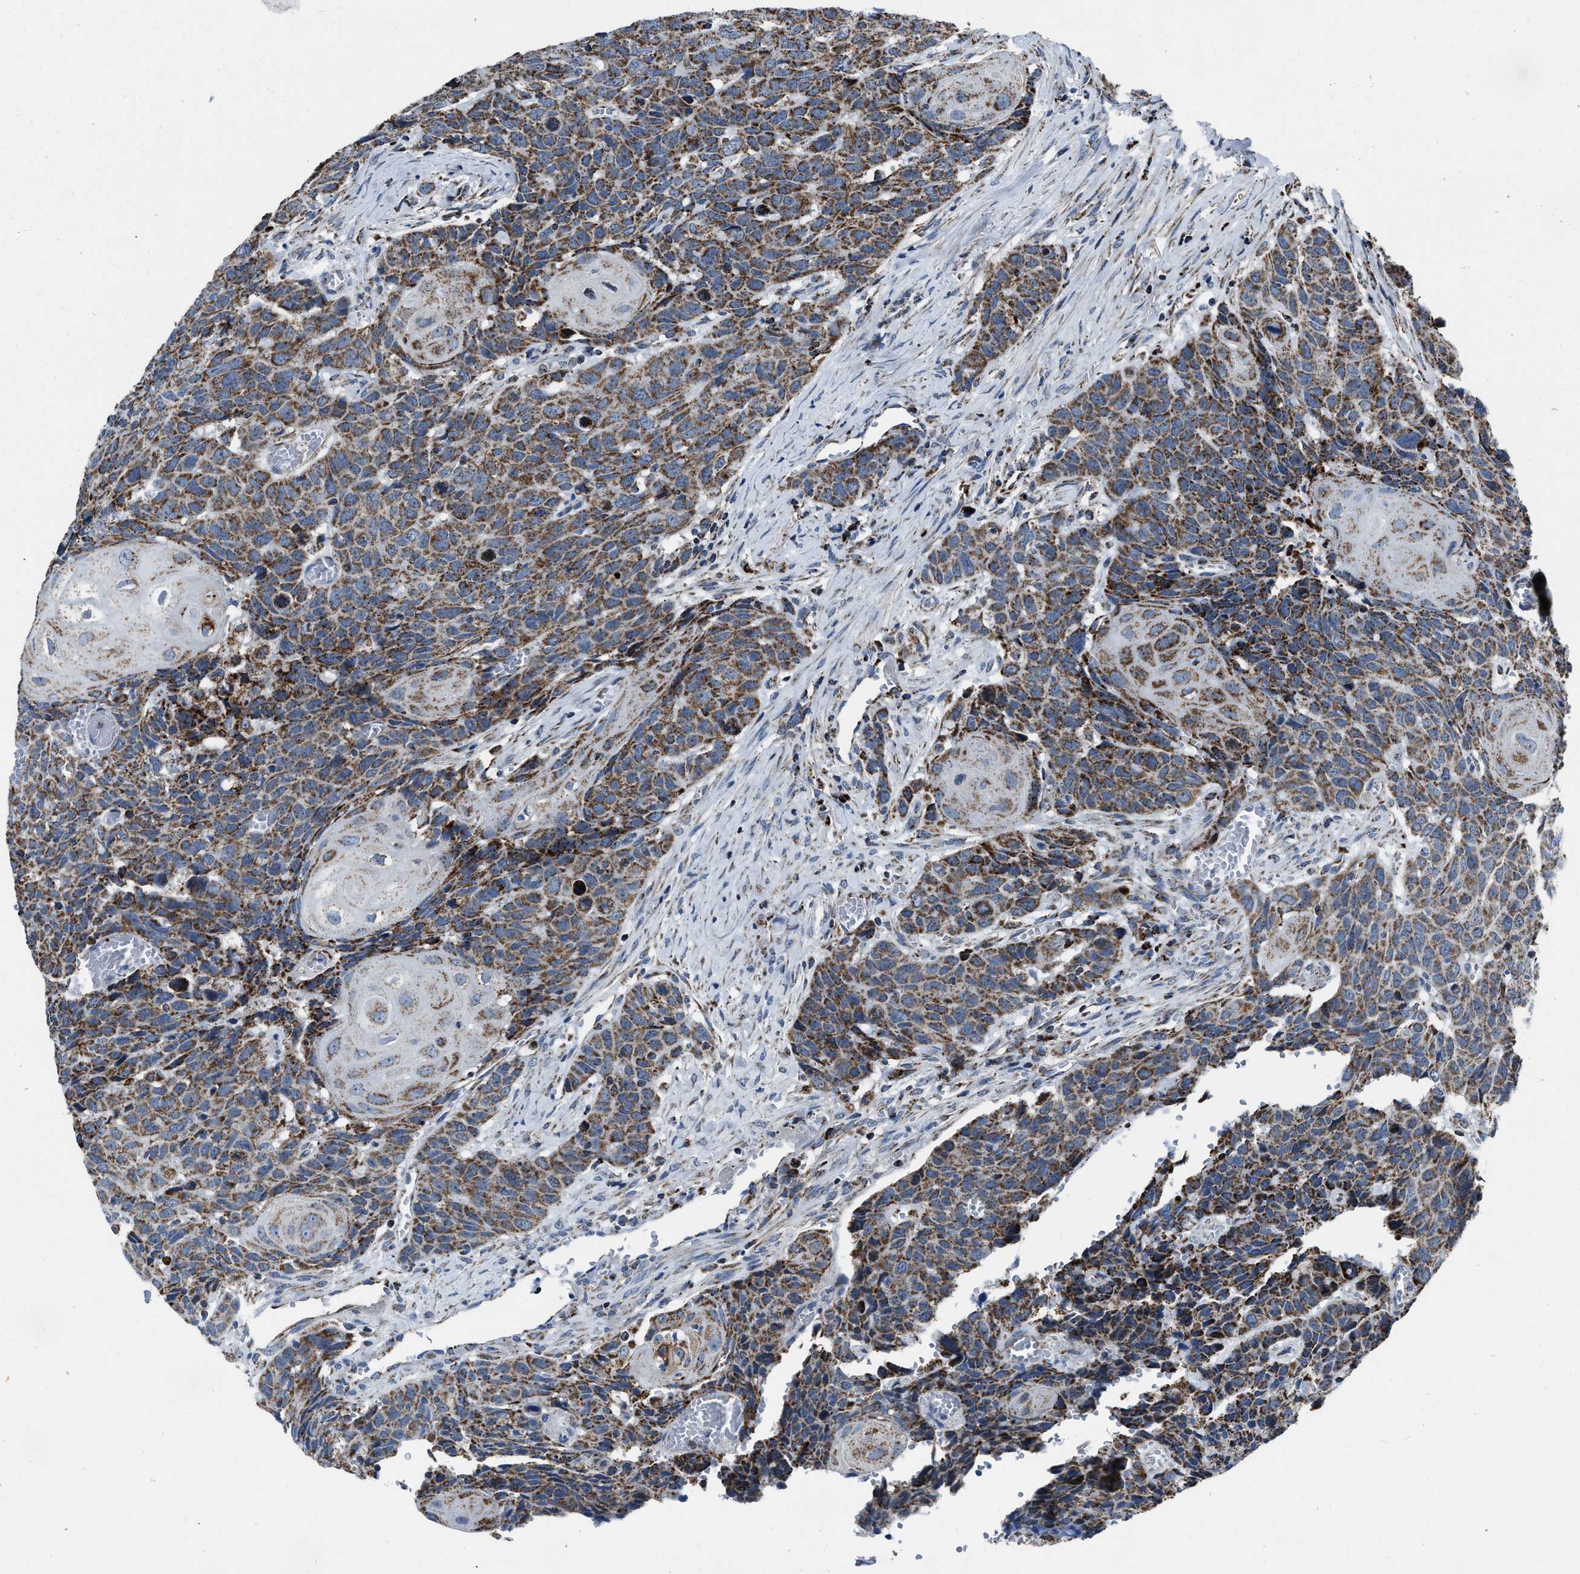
{"staining": {"intensity": "moderate", "quantity": ">75%", "location": "cytoplasmic/membranous"}, "tissue": "head and neck cancer", "cell_type": "Tumor cells", "image_type": "cancer", "snomed": [{"axis": "morphology", "description": "Squamous cell carcinoma, NOS"}, {"axis": "topography", "description": "Head-Neck"}], "caption": "Protein expression analysis of human head and neck cancer (squamous cell carcinoma) reveals moderate cytoplasmic/membranous staining in about >75% of tumor cells.", "gene": "NSD3", "patient": {"sex": "male", "age": 66}}